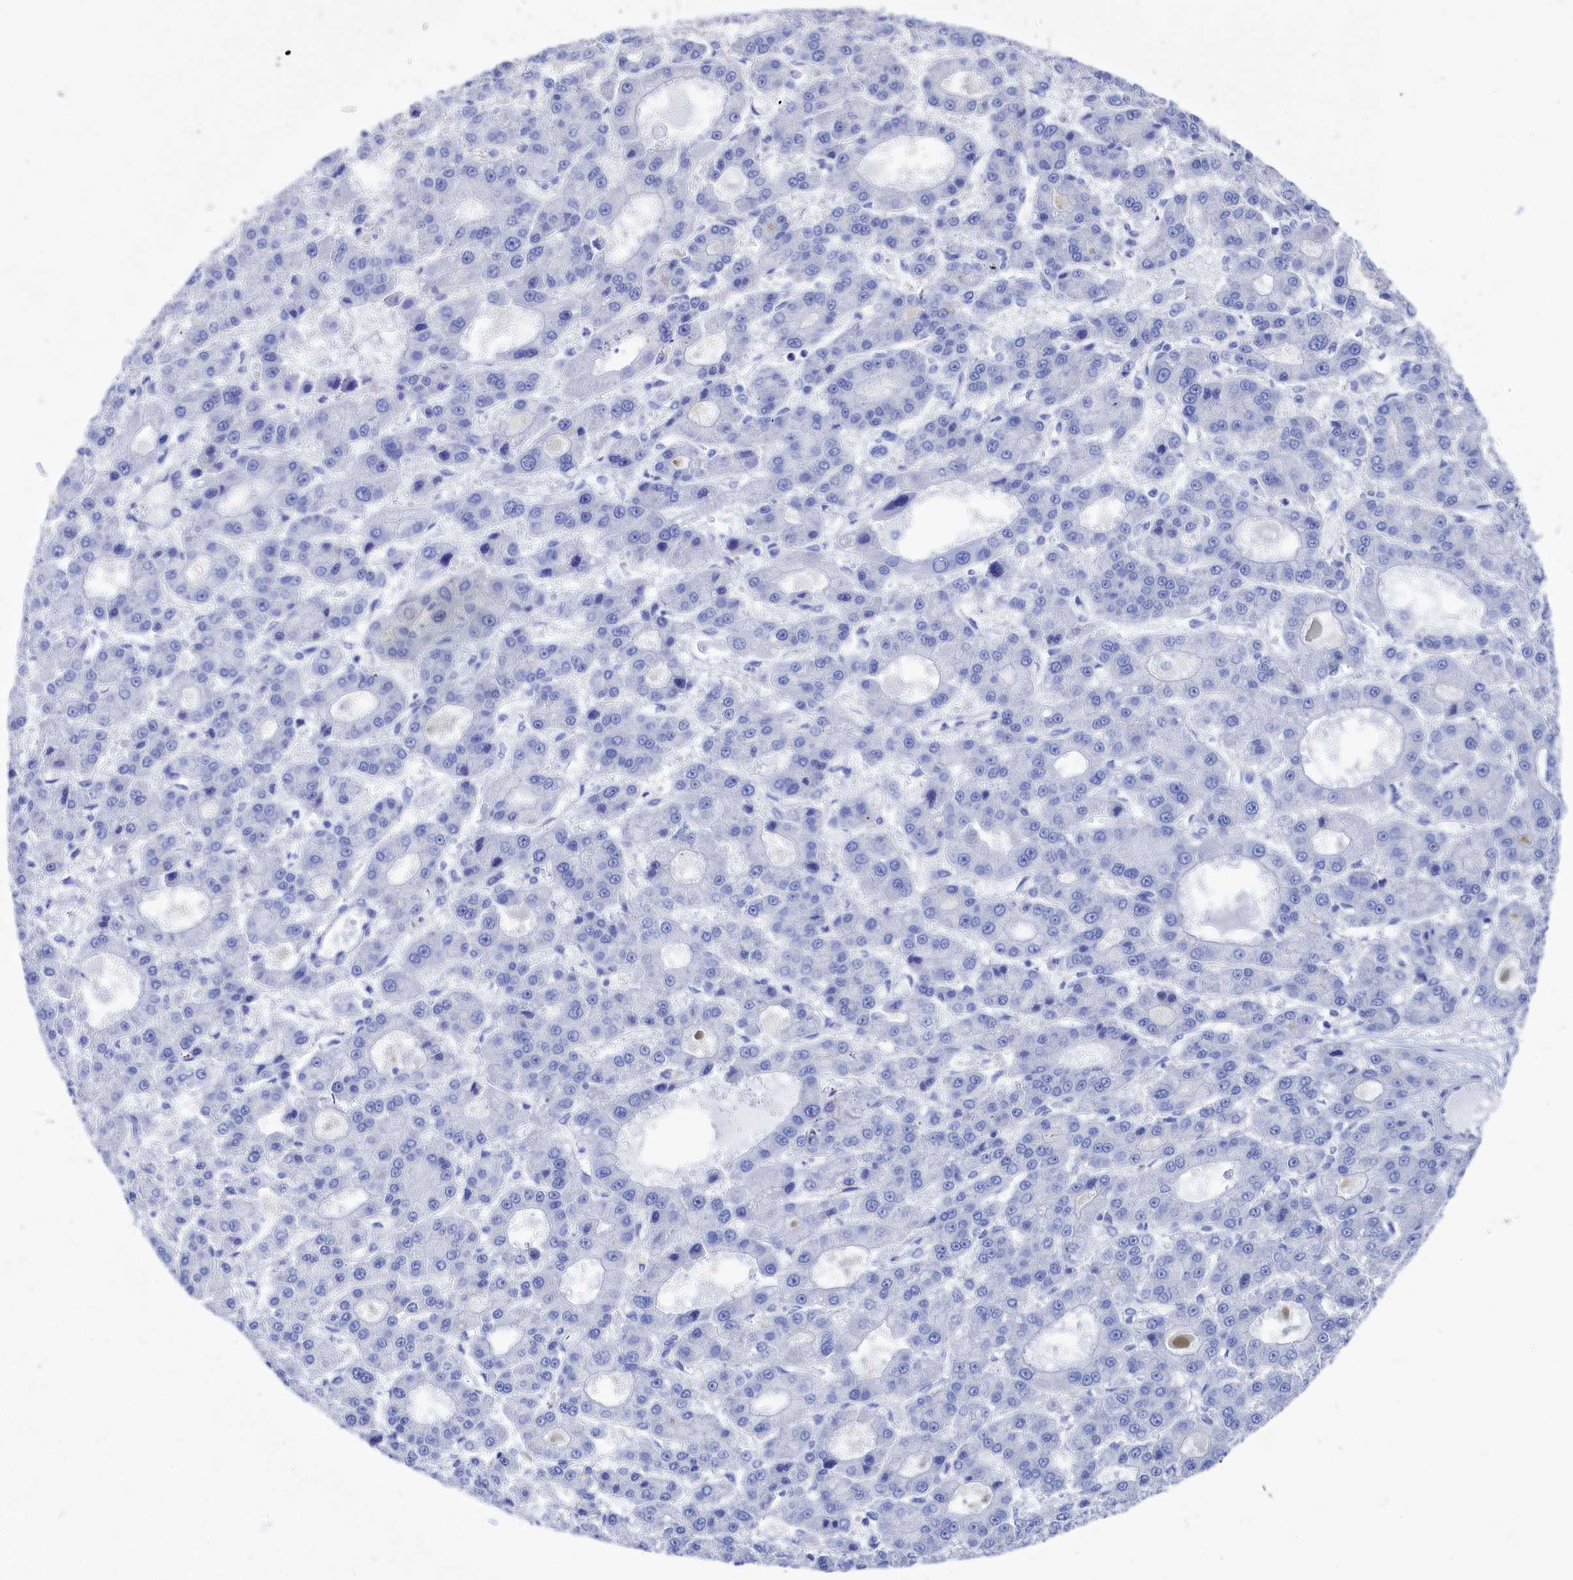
{"staining": {"intensity": "negative", "quantity": "none", "location": "none"}, "tissue": "liver cancer", "cell_type": "Tumor cells", "image_type": "cancer", "snomed": [{"axis": "morphology", "description": "Carcinoma, Hepatocellular, NOS"}, {"axis": "topography", "description": "Liver"}], "caption": "This is an IHC histopathology image of human liver cancer. There is no expression in tumor cells.", "gene": "TMOD2", "patient": {"sex": "male", "age": 70}}